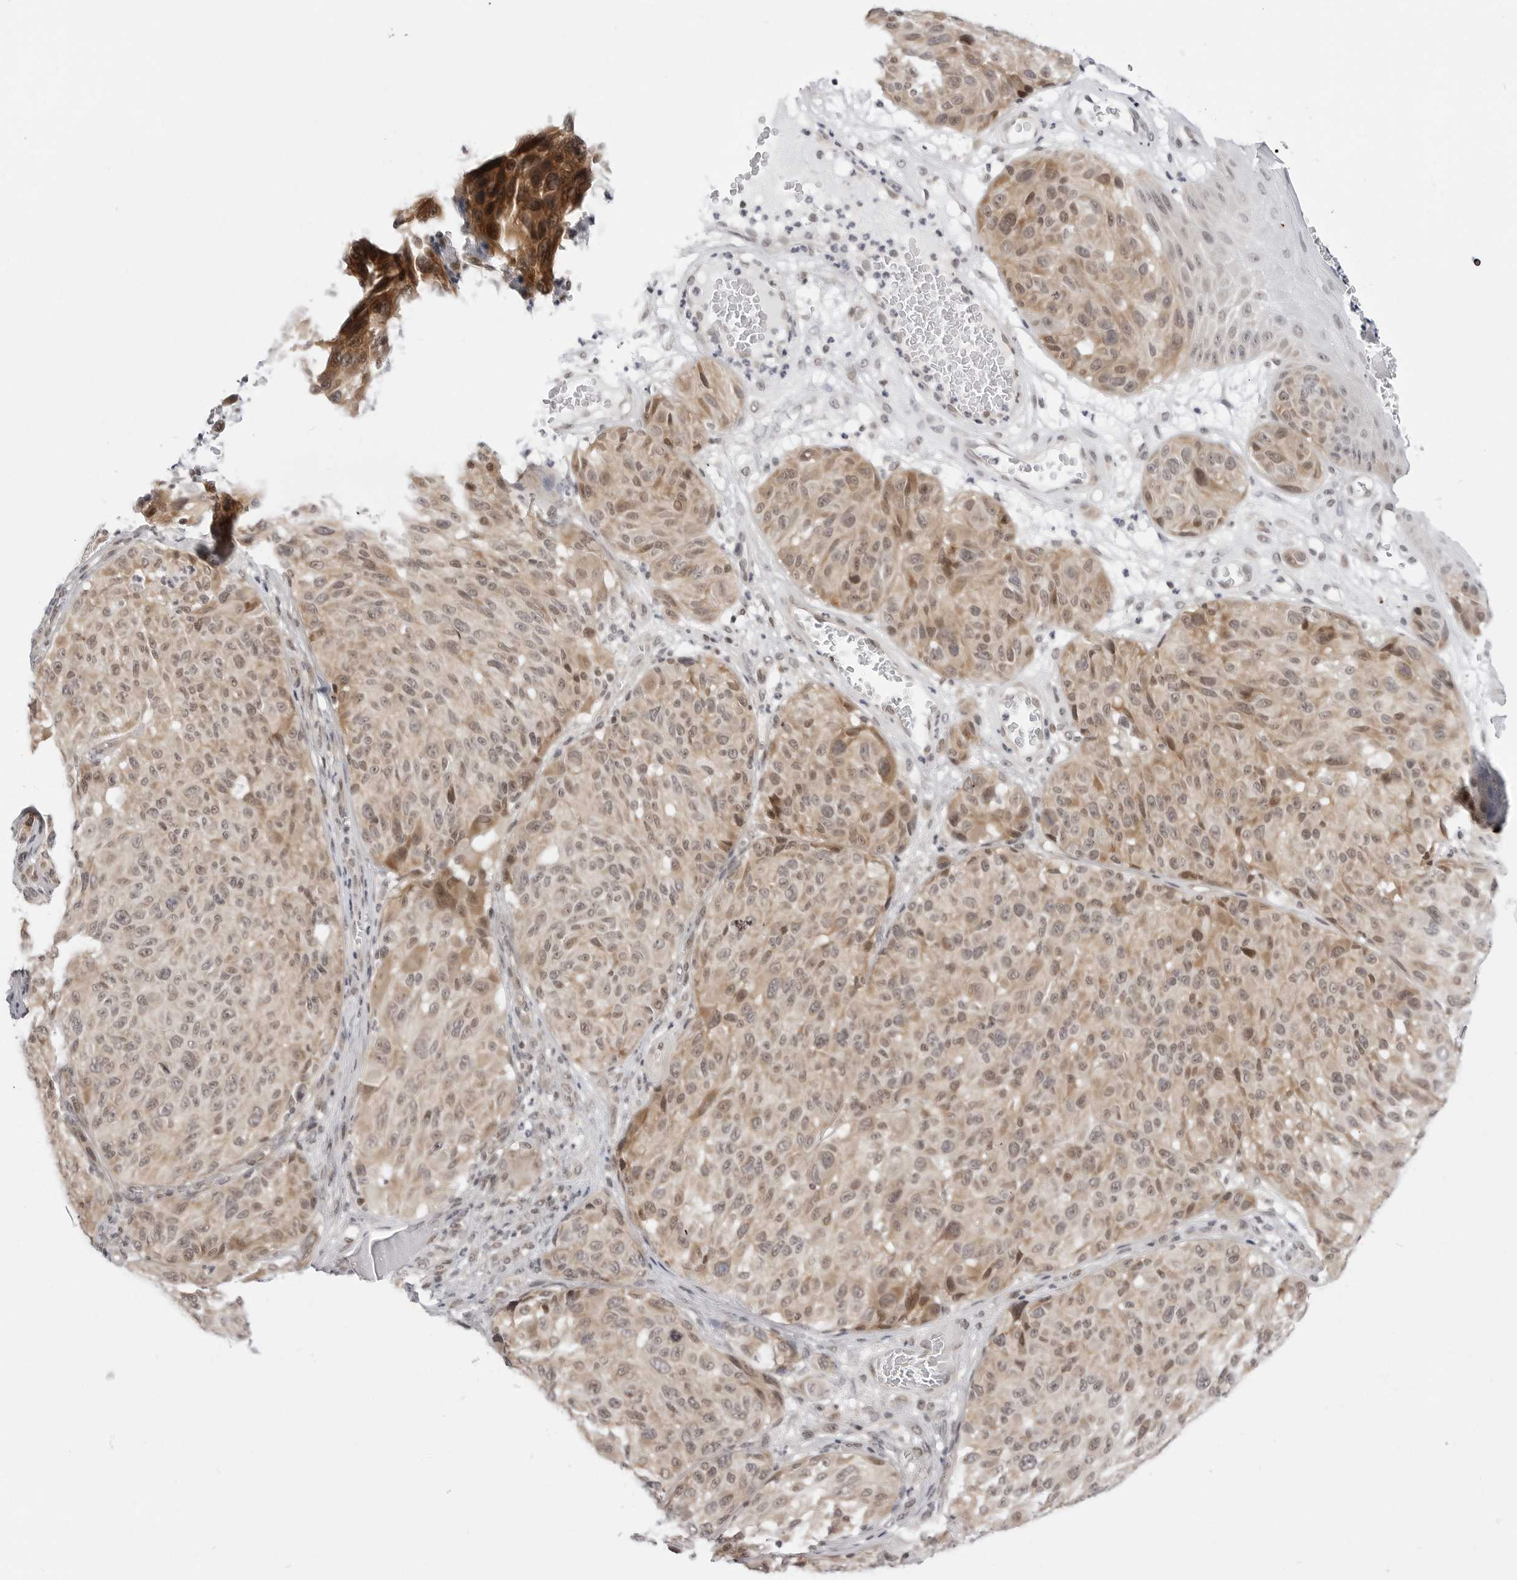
{"staining": {"intensity": "weak", "quantity": ">75%", "location": "cytoplasmic/membranous"}, "tissue": "melanoma", "cell_type": "Tumor cells", "image_type": "cancer", "snomed": [{"axis": "morphology", "description": "Malignant melanoma, NOS"}, {"axis": "topography", "description": "Skin"}], "caption": "IHC (DAB (3,3'-diaminobenzidine)) staining of human melanoma demonstrates weak cytoplasmic/membranous protein staining in approximately >75% of tumor cells.", "gene": "PPP2R5C", "patient": {"sex": "male", "age": 83}}